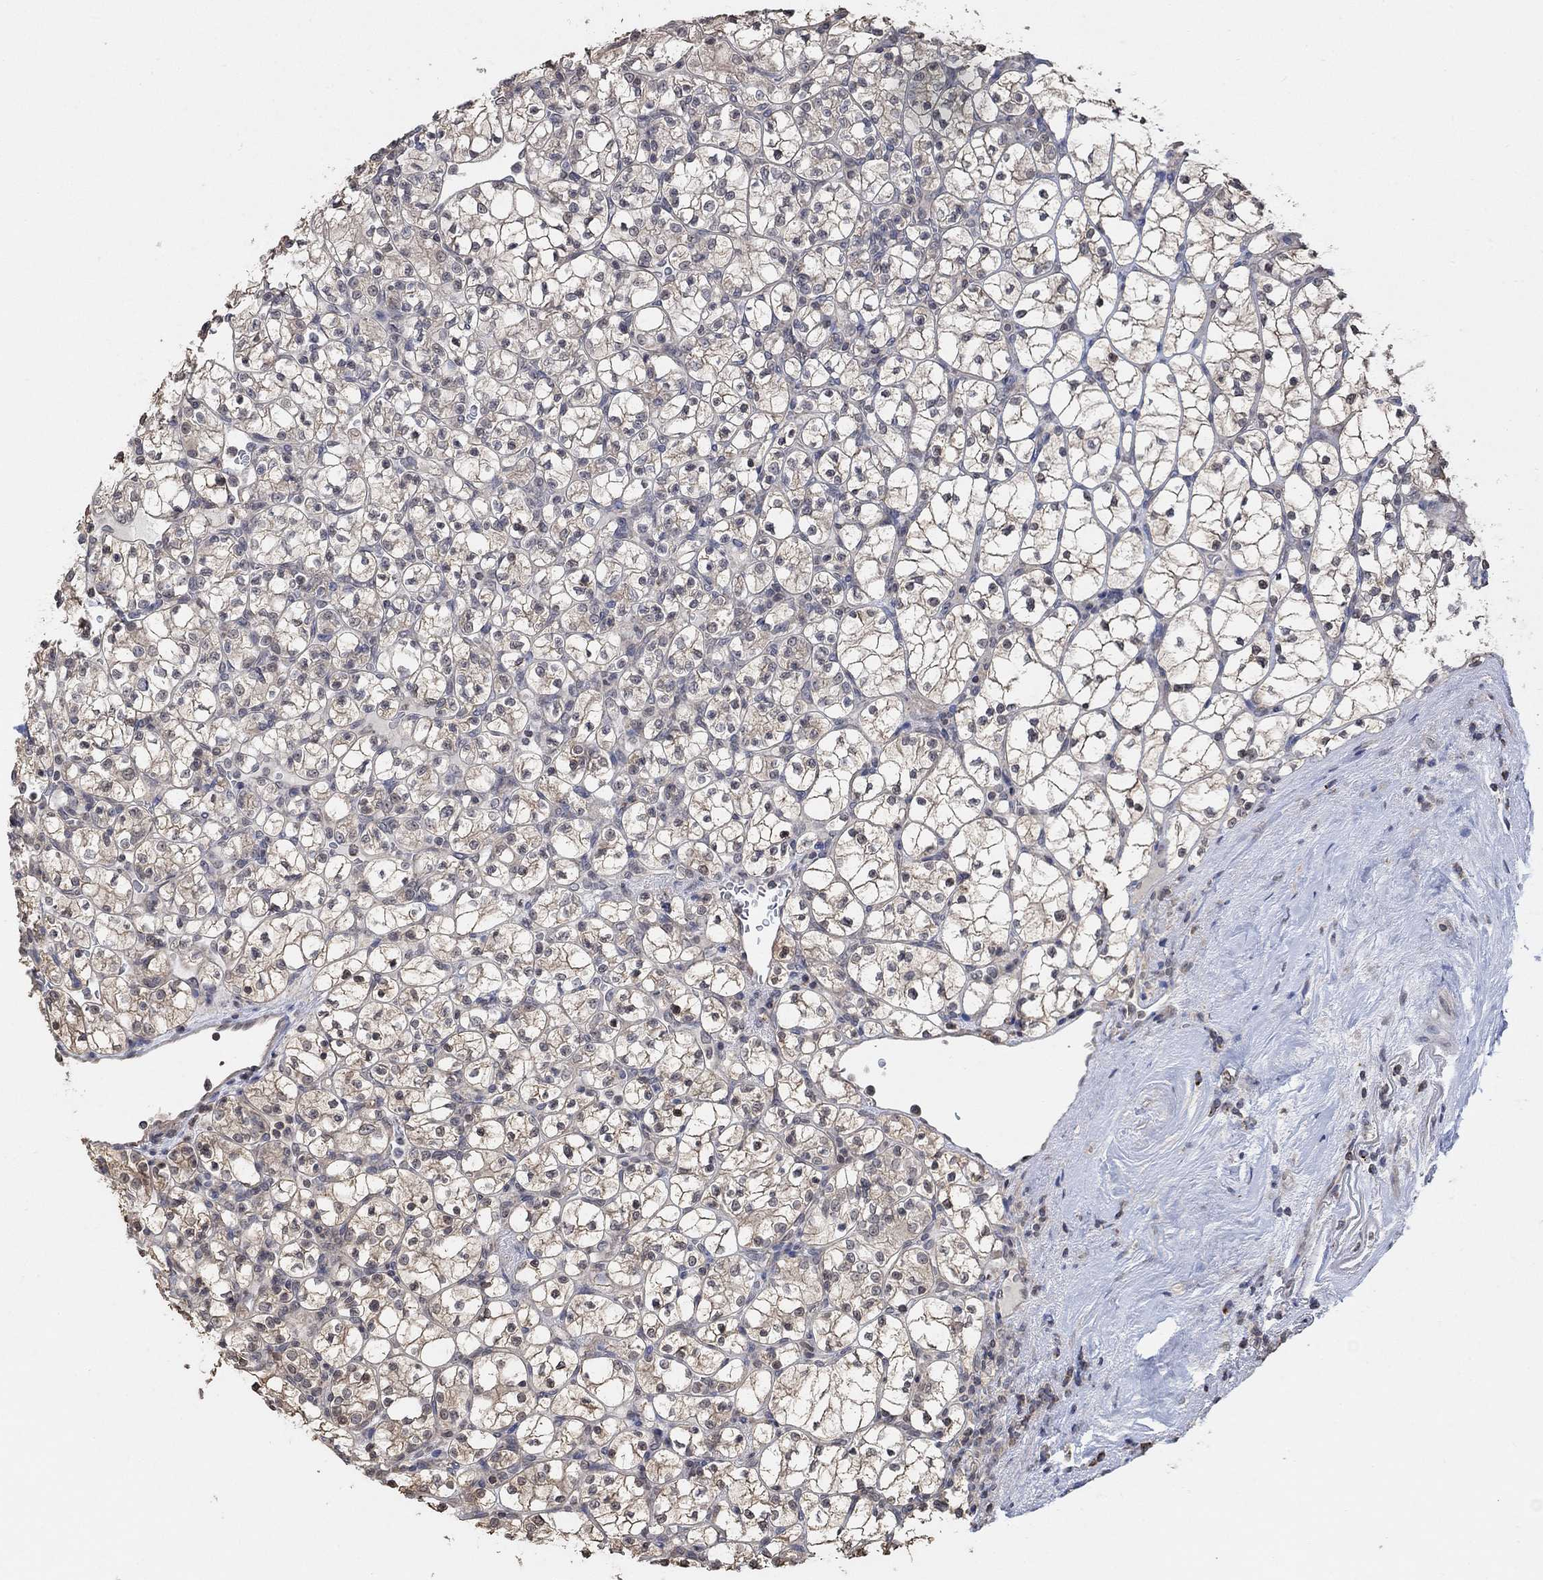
{"staining": {"intensity": "moderate", "quantity": "<25%", "location": "cytoplasmic/membranous"}, "tissue": "renal cancer", "cell_type": "Tumor cells", "image_type": "cancer", "snomed": [{"axis": "morphology", "description": "Adenocarcinoma, NOS"}, {"axis": "topography", "description": "Kidney"}], "caption": "The histopathology image demonstrates a brown stain indicating the presence of a protein in the cytoplasmic/membranous of tumor cells in renal cancer. Ihc stains the protein in brown and the nuclei are stained blue.", "gene": "UNC5B", "patient": {"sex": "female", "age": 89}}